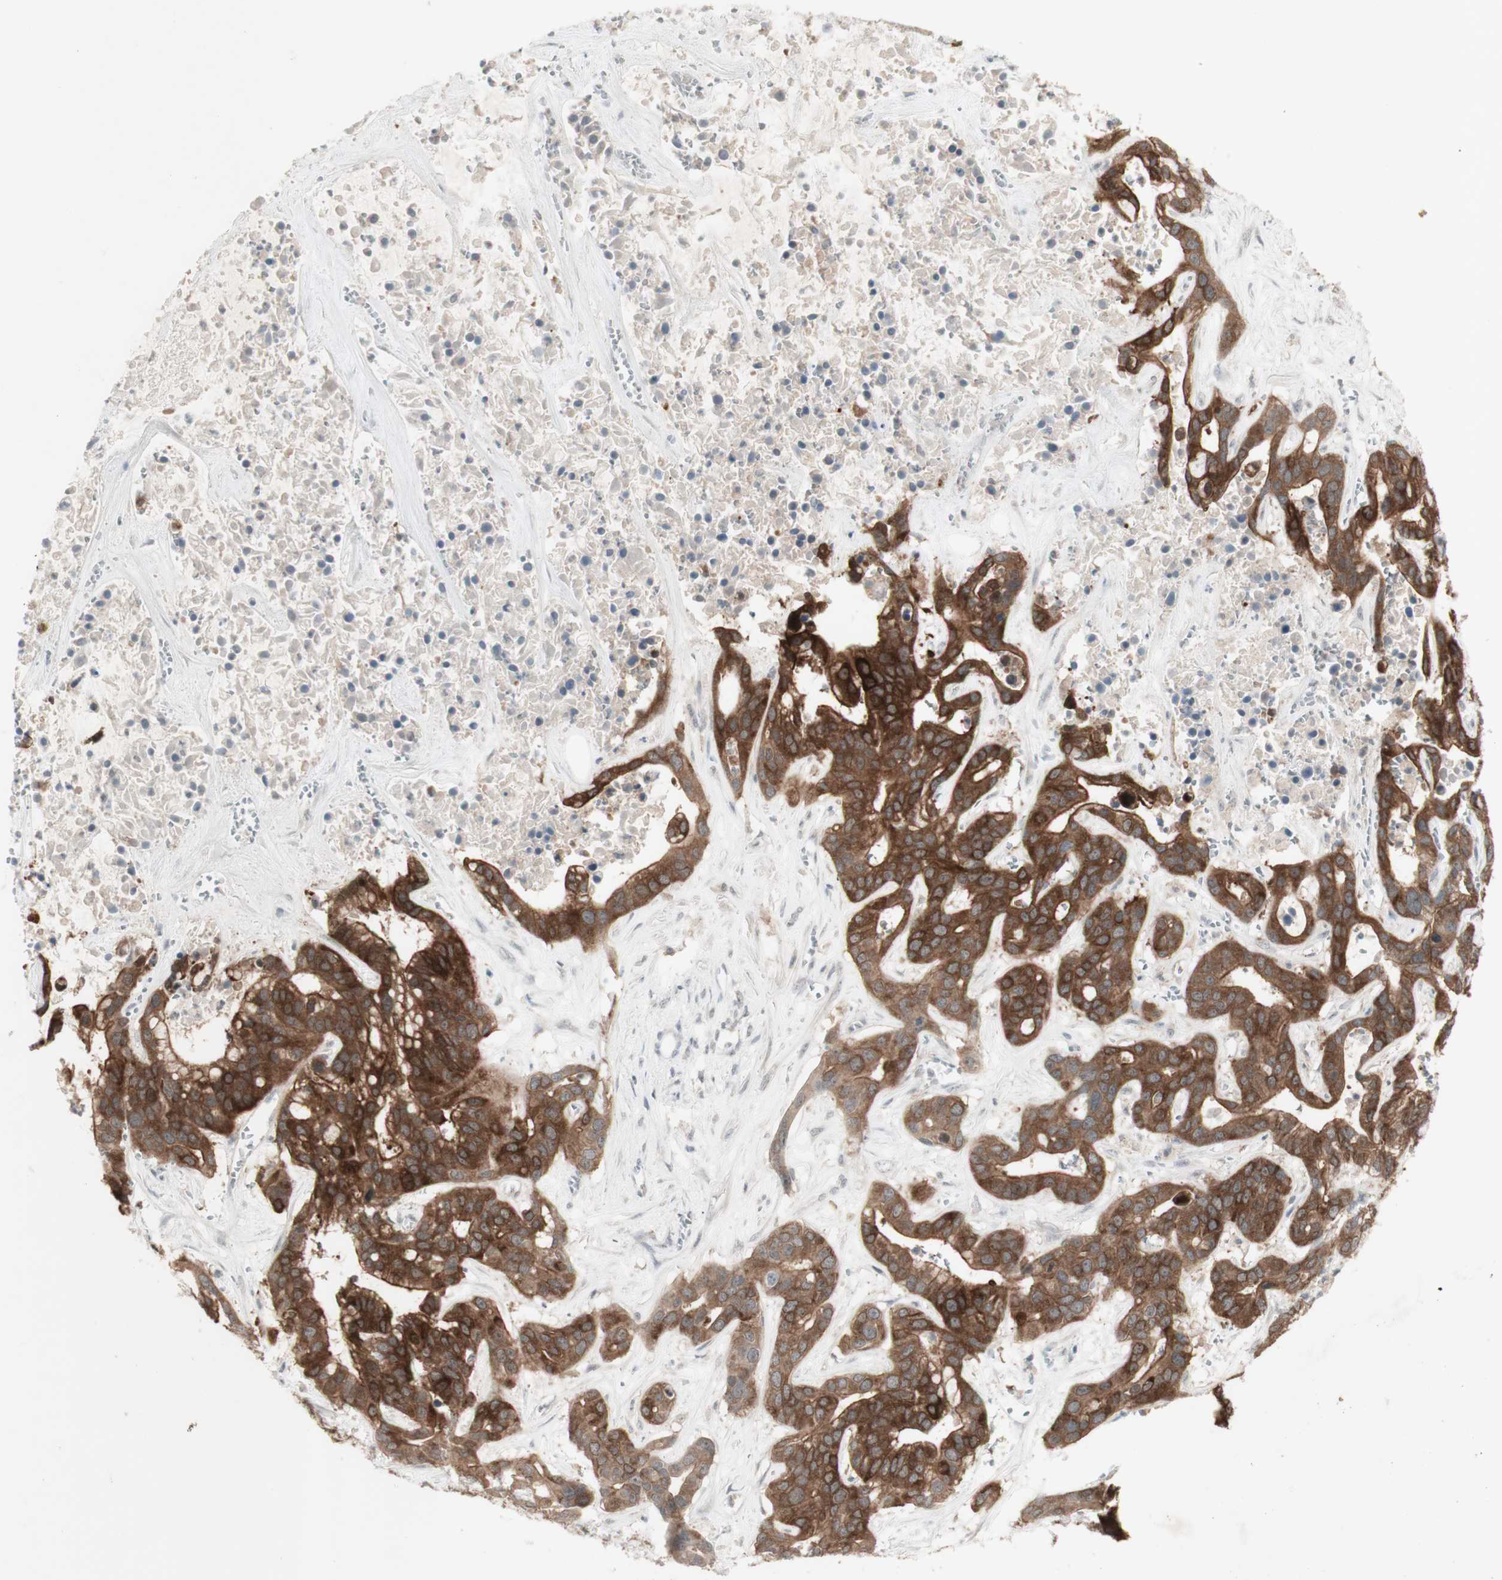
{"staining": {"intensity": "strong", "quantity": ">75%", "location": "cytoplasmic/membranous"}, "tissue": "liver cancer", "cell_type": "Tumor cells", "image_type": "cancer", "snomed": [{"axis": "morphology", "description": "Cholangiocarcinoma"}, {"axis": "topography", "description": "Liver"}], "caption": "An IHC photomicrograph of tumor tissue is shown. Protein staining in brown highlights strong cytoplasmic/membranous positivity in cholangiocarcinoma (liver) within tumor cells.", "gene": "C1orf116", "patient": {"sex": "female", "age": 65}}